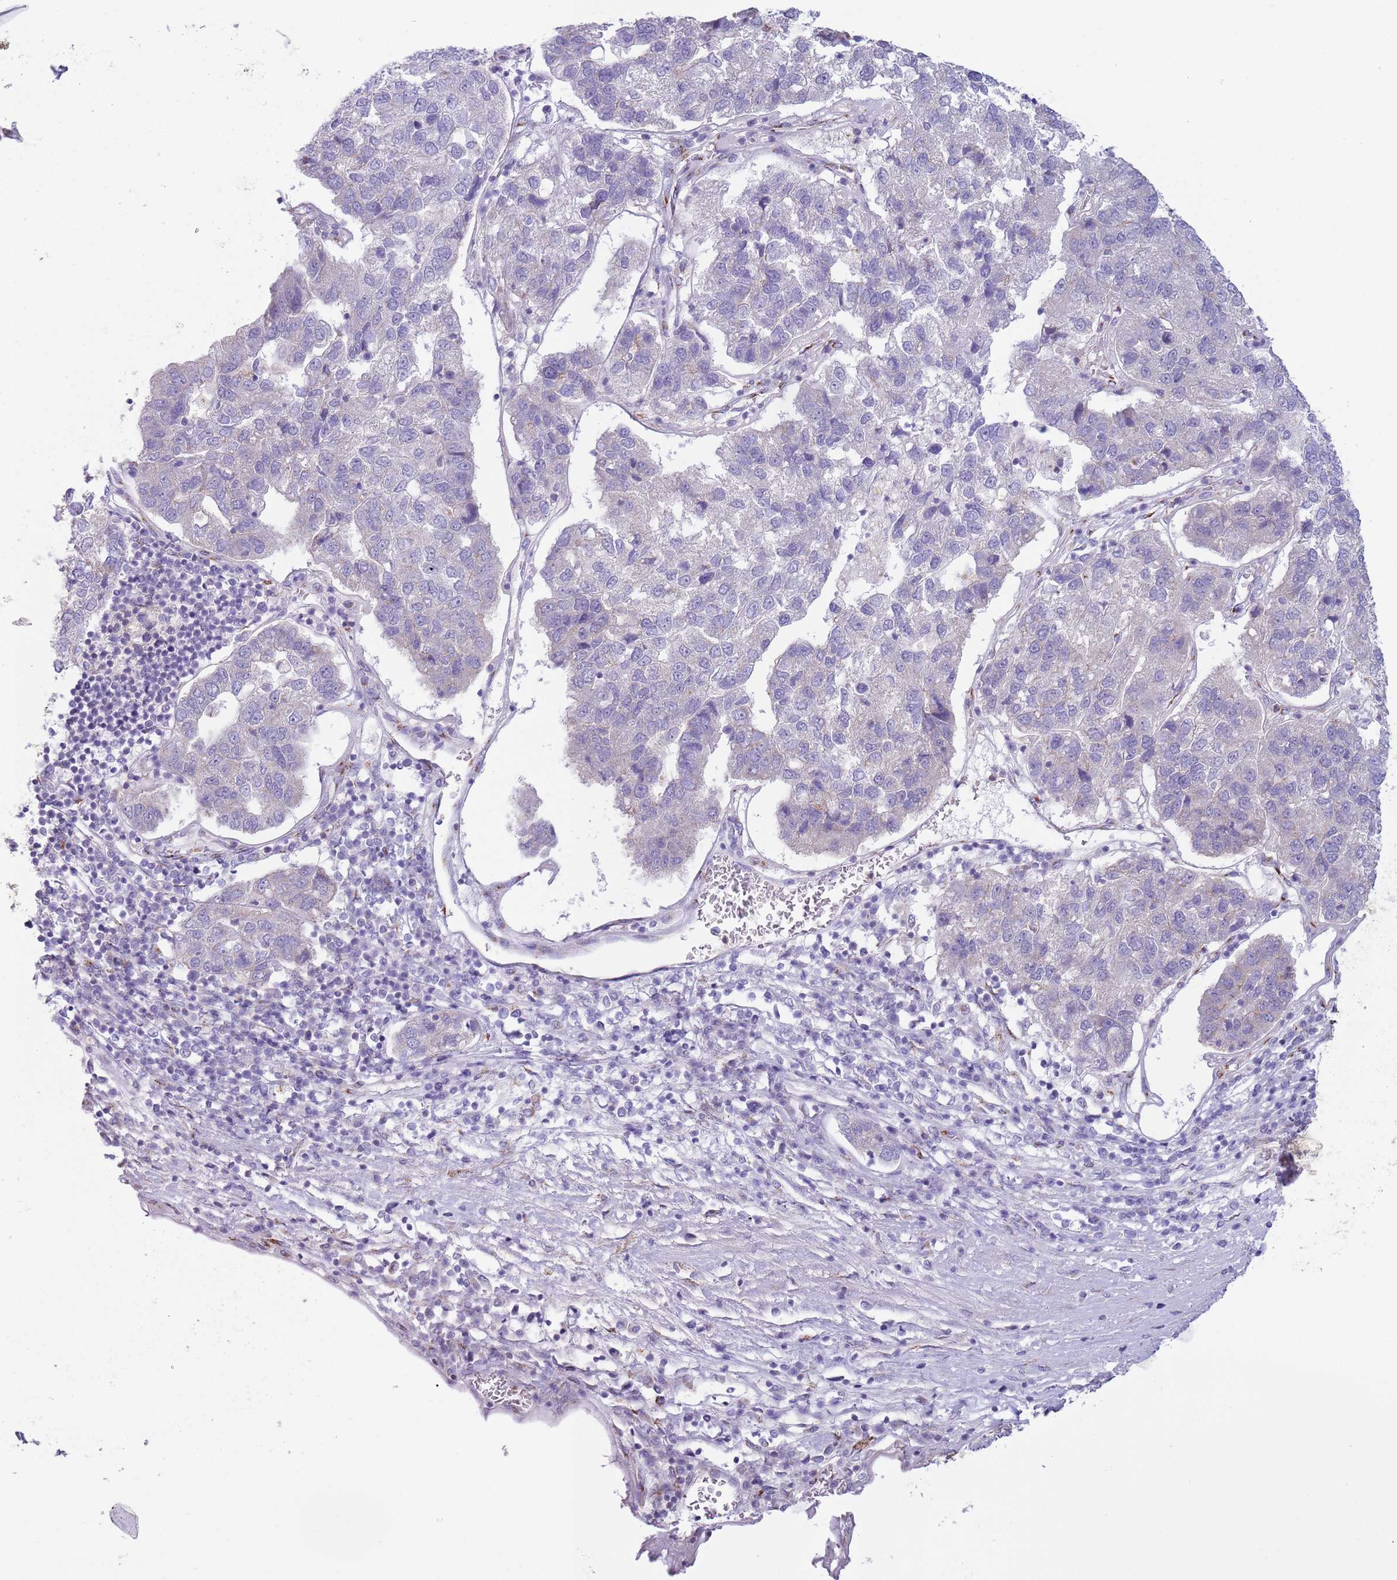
{"staining": {"intensity": "negative", "quantity": "none", "location": "none"}, "tissue": "pancreatic cancer", "cell_type": "Tumor cells", "image_type": "cancer", "snomed": [{"axis": "morphology", "description": "Adenocarcinoma, NOS"}, {"axis": "topography", "description": "Pancreas"}], "caption": "The micrograph displays no staining of tumor cells in adenocarcinoma (pancreatic).", "gene": "C20orf96", "patient": {"sex": "female", "age": 61}}